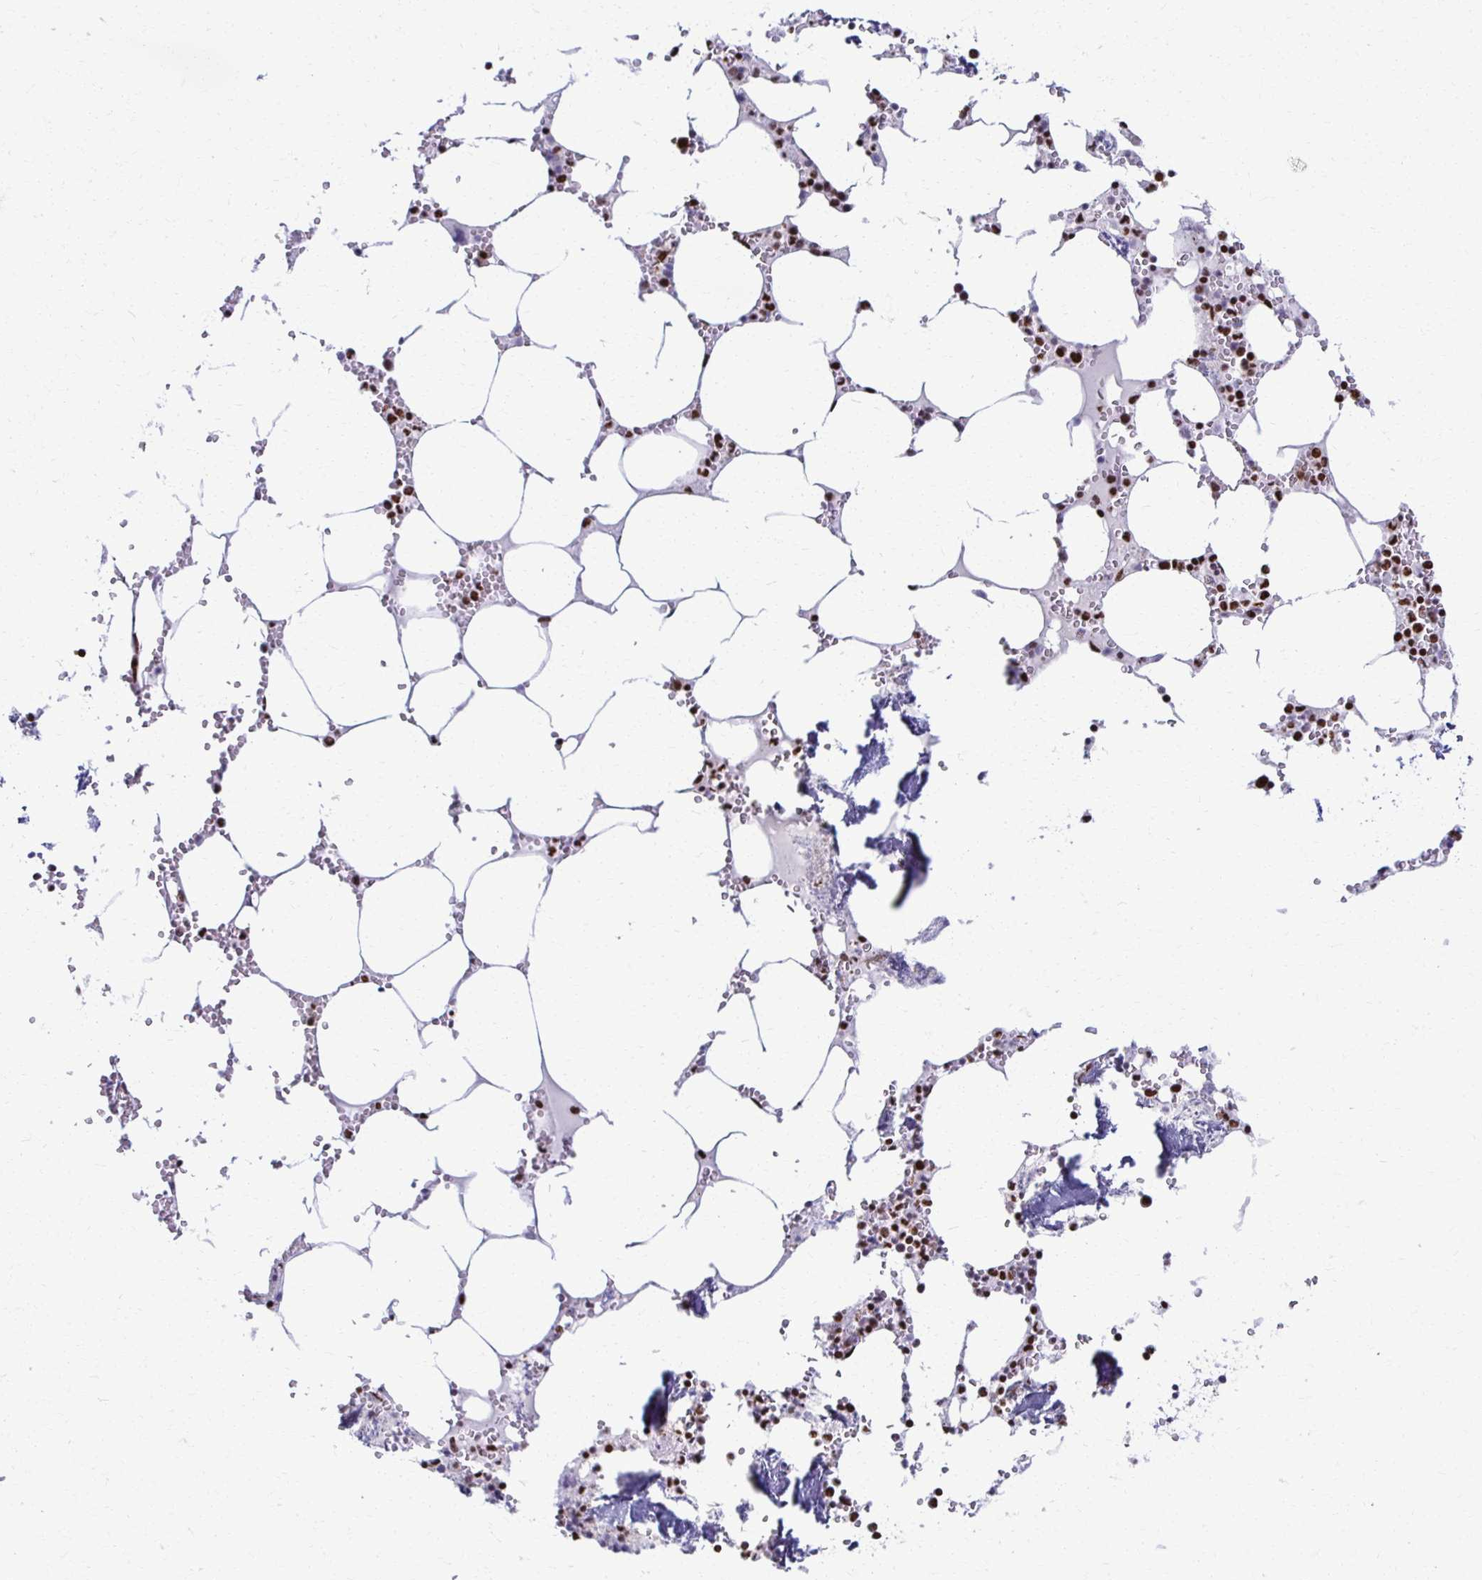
{"staining": {"intensity": "strong", "quantity": ">75%", "location": "nuclear"}, "tissue": "bone marrow", "cell_type": "Hematopoietic cells", "image_type": "normal", "snomed": [{"axis": "morphology", "description": "Normal tissue, NOS"}, {"axis": "topography", "description": "Bone marrow"}], "caption": "Benign bone marrow shows strong nuclear staining in approximately >75% of hematopoietic cells The staining was performed using DAB (3,3'-diaminobenzidine), with brown indicating positive protein expression. Nuclei are stained blue with hematoxylin..", "gene": "NONO", "patient": {"sex": "male", "age": 54}}